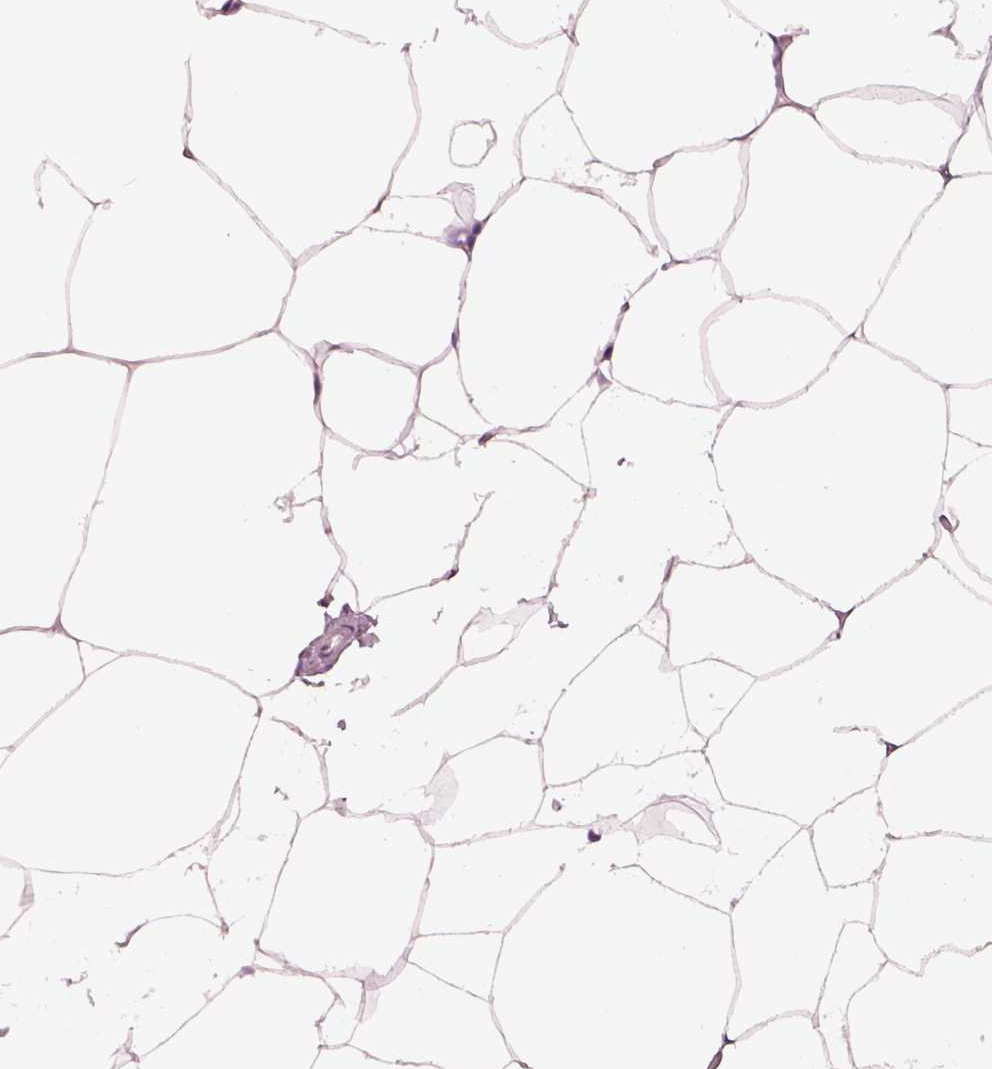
{"staining": {"intensity": "moderate", "quantity": ">75%", "location": "cytoplasmic/membranous"}, "tissue": "breast", "cell_type": "Adipocytes", "image_type": "normal", "snomed": [{"axis": "morphology", "description": "Normal tissue, NOS"}, {"axis": "topography", "description": "Breast"}], "caption": "Immunohistochemistry (IHC) photomicrograph of unremarkable breast: breast stained using immunohistochemistry demonstrates medium levels of moderate protein expression localized specifically in the cytoplasmic/membranous of adipocytes, appearing as a cytoplasmic/membranous brown color.", "gene": "NMRK2", "patient": {"sex": "female", "age": 32}}